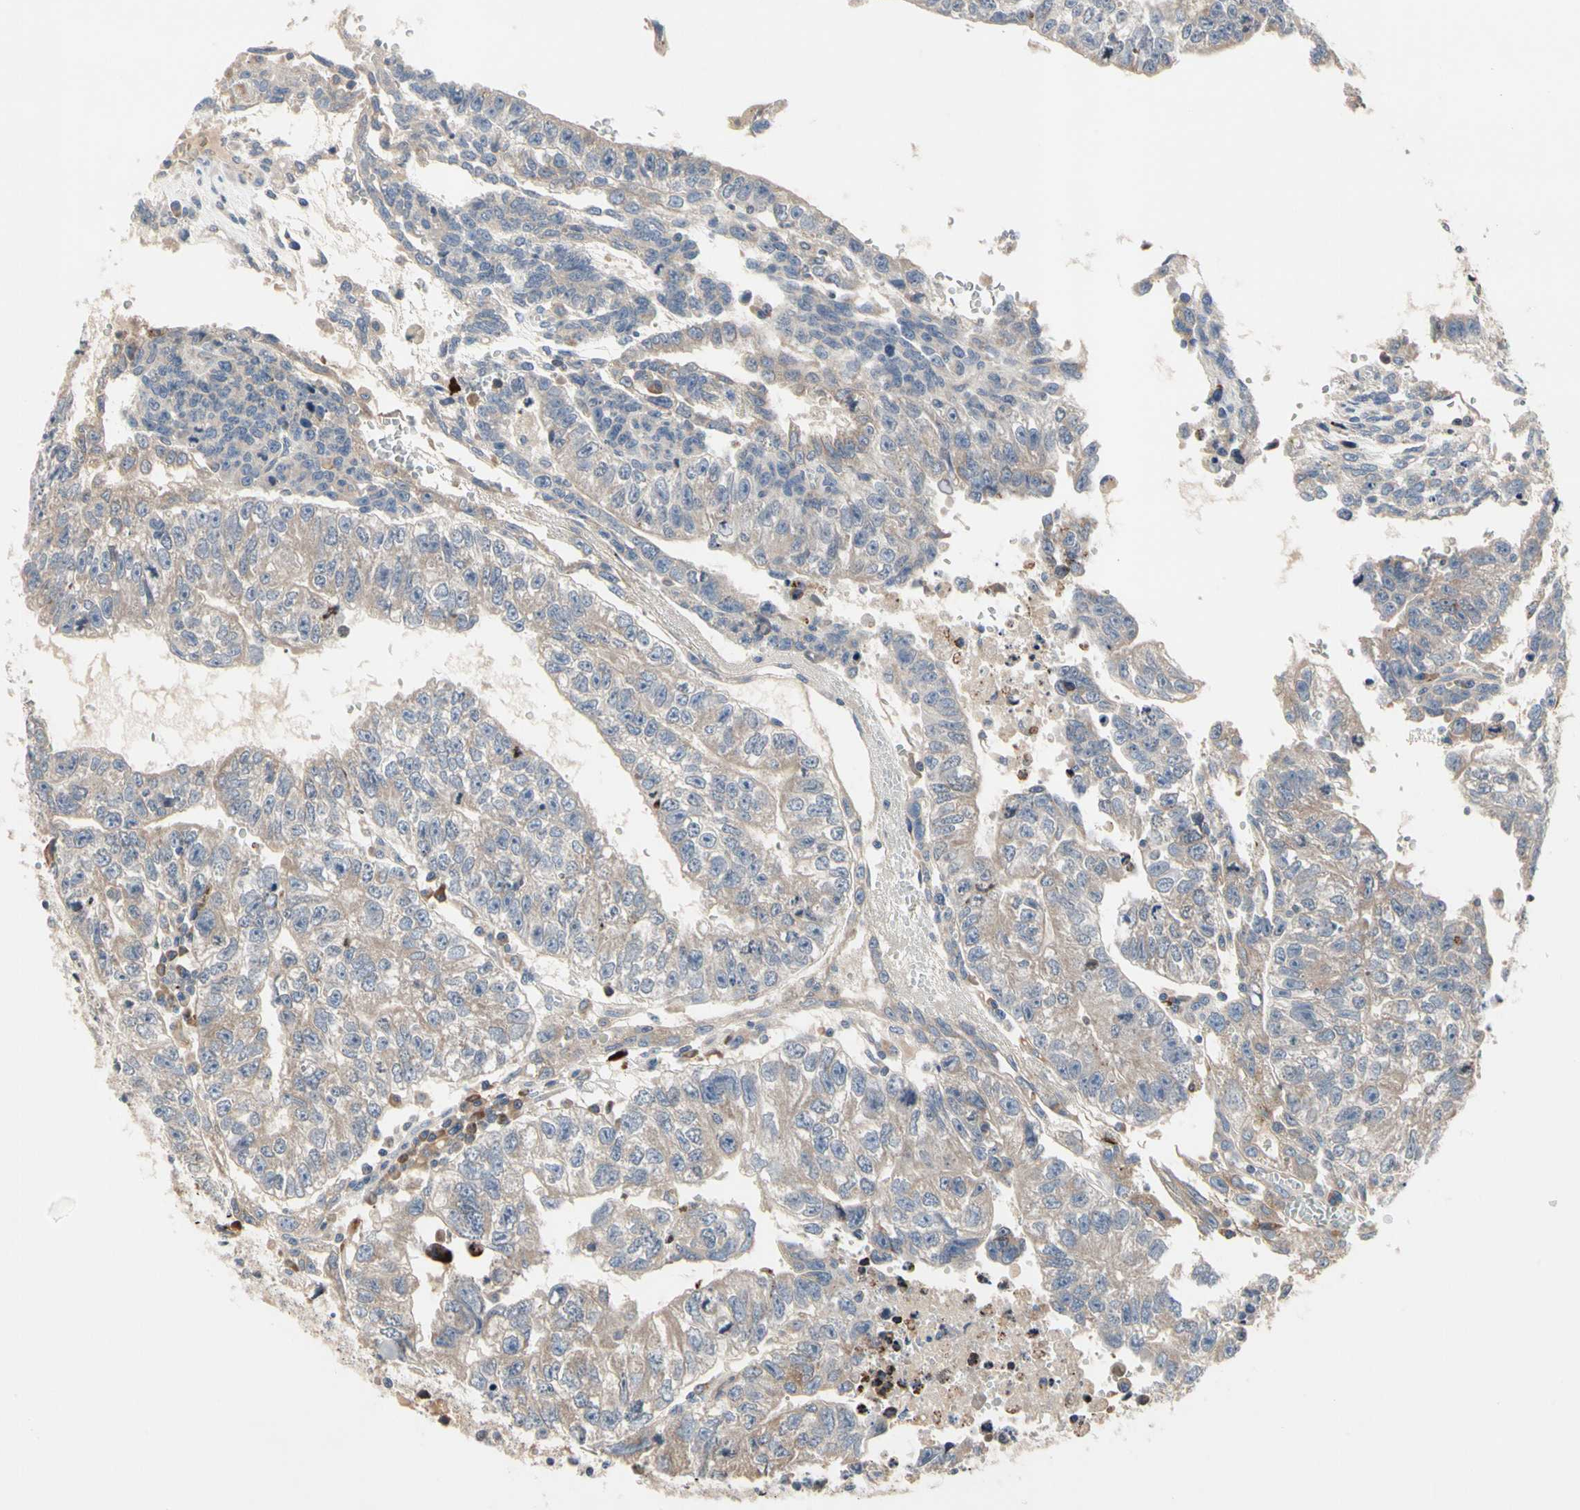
{"staining": {"intensity": "weak", "quantity": ">75%", "location": "cytoplasmic/membranous"}, "tissue": "testis cancer", "cell_type": "Tumor cells", "image_type": "cancer", "snomed": [{"axis": "morphology", "description": "Seminoma, NOS"}, {"axis": "morphology", "description": "Carcinoma, Embryonal, NOS"}, {"axis": "topography", "description": "Testis"}], "caption": "Protein expression analysis of human testis cancer (embryonal carcinoma) reveals weak cytoplasmic/membranous positivity in about >75% of tumor cells. Immunohistochemistry (ihc) stains the protein in brown and the nuclei are stained blue.", "gene": "MMEL1", "patient": {"sex": "male", "age": 52}}